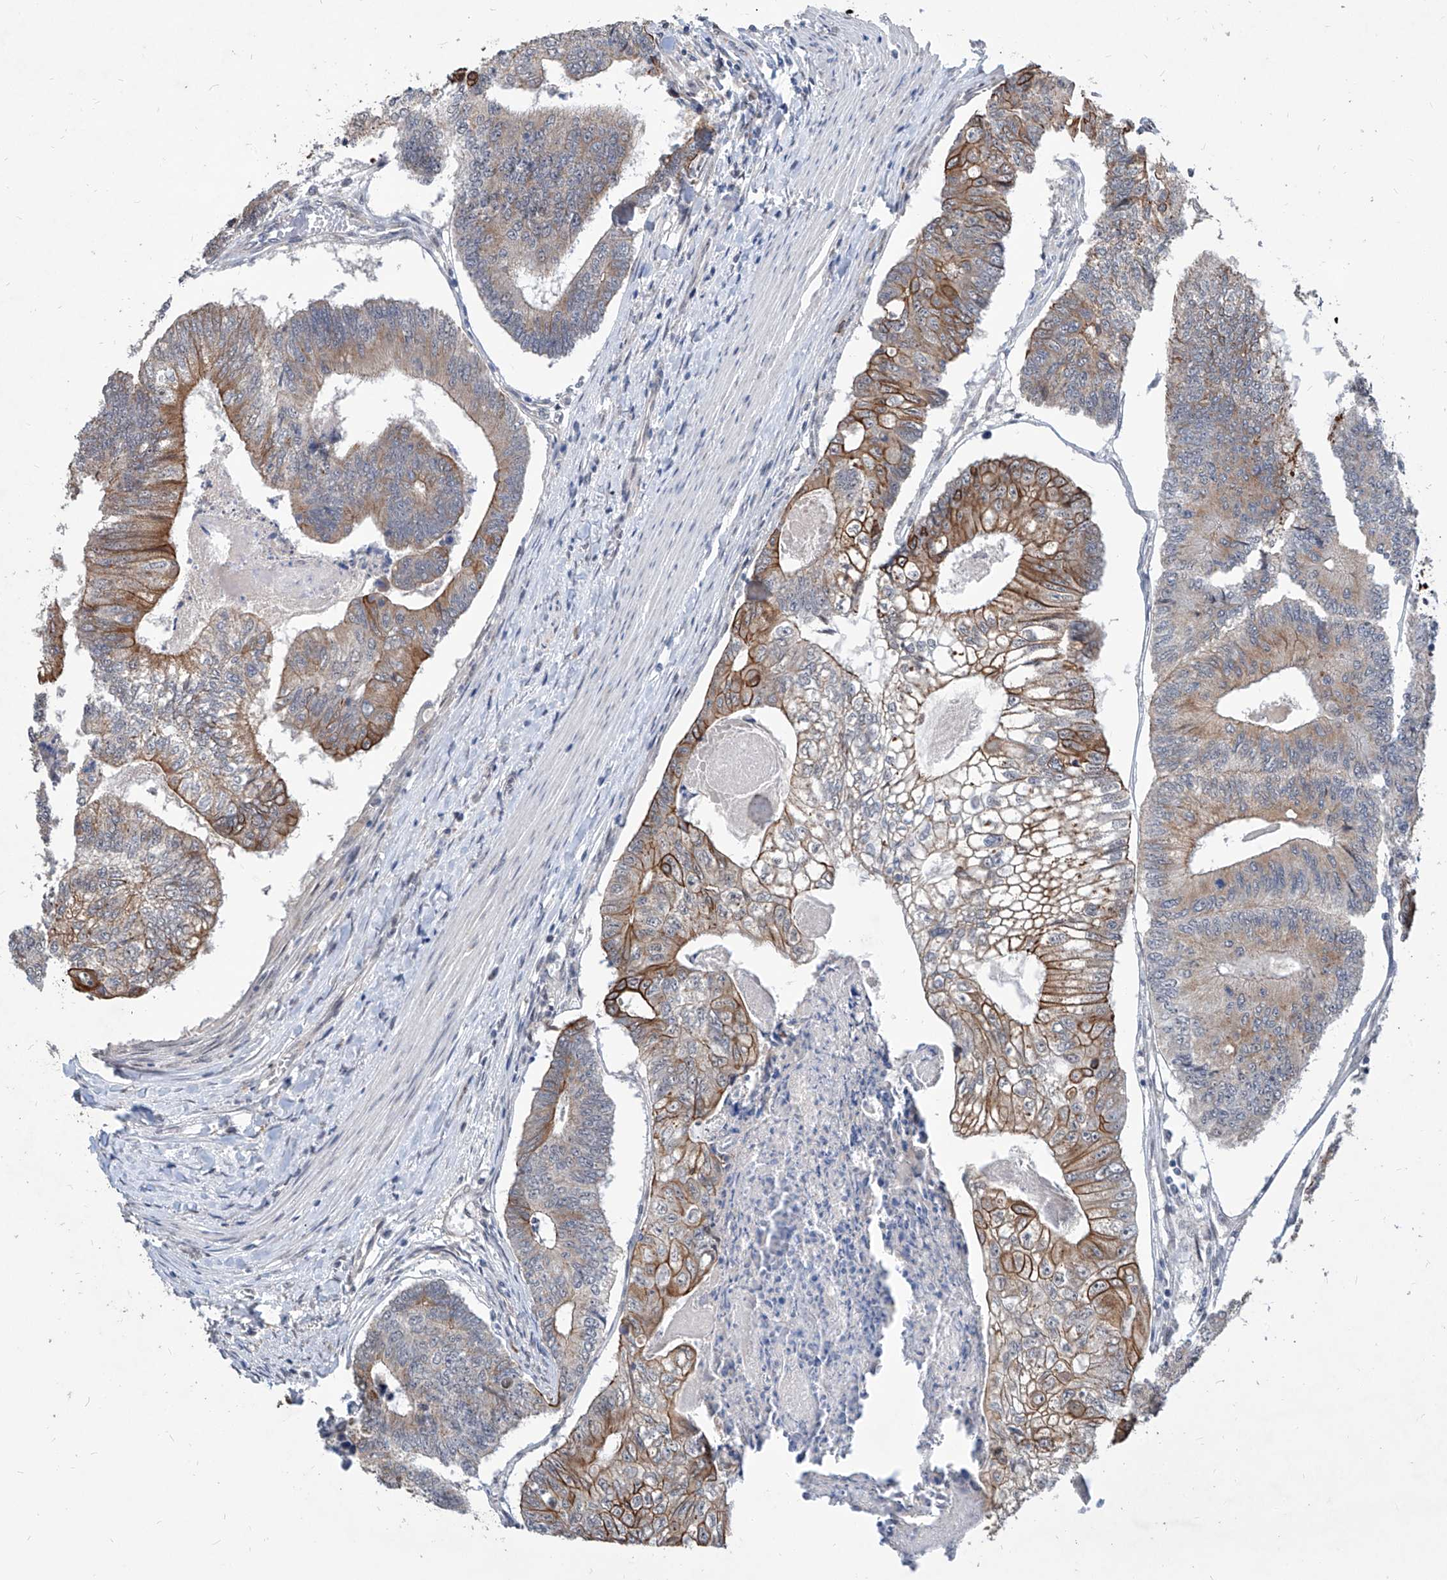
{"staining": {"intensity": "moderate", "quantity": "25%-75%", "location": "cytoplasmic/membranous"}, "tissue": "colorectal cancer", "cell_type": "Tumor cells", "image_type": "cancer", "snomed": [{"axis": "morphology", "description": "Adenocarcinoma, NOS"}, {"axis": "topography", "description": "Colon"}], "caption": "Moderate cytoplasmic/membranous staining for a protein is seen in about 25%-75% of tumor cells of adenocarcinoma (colorectal) using immunohistochemistry (IHC).", "gene": "MFSD4B", "patient": {"sex": "female", "age": 67}}